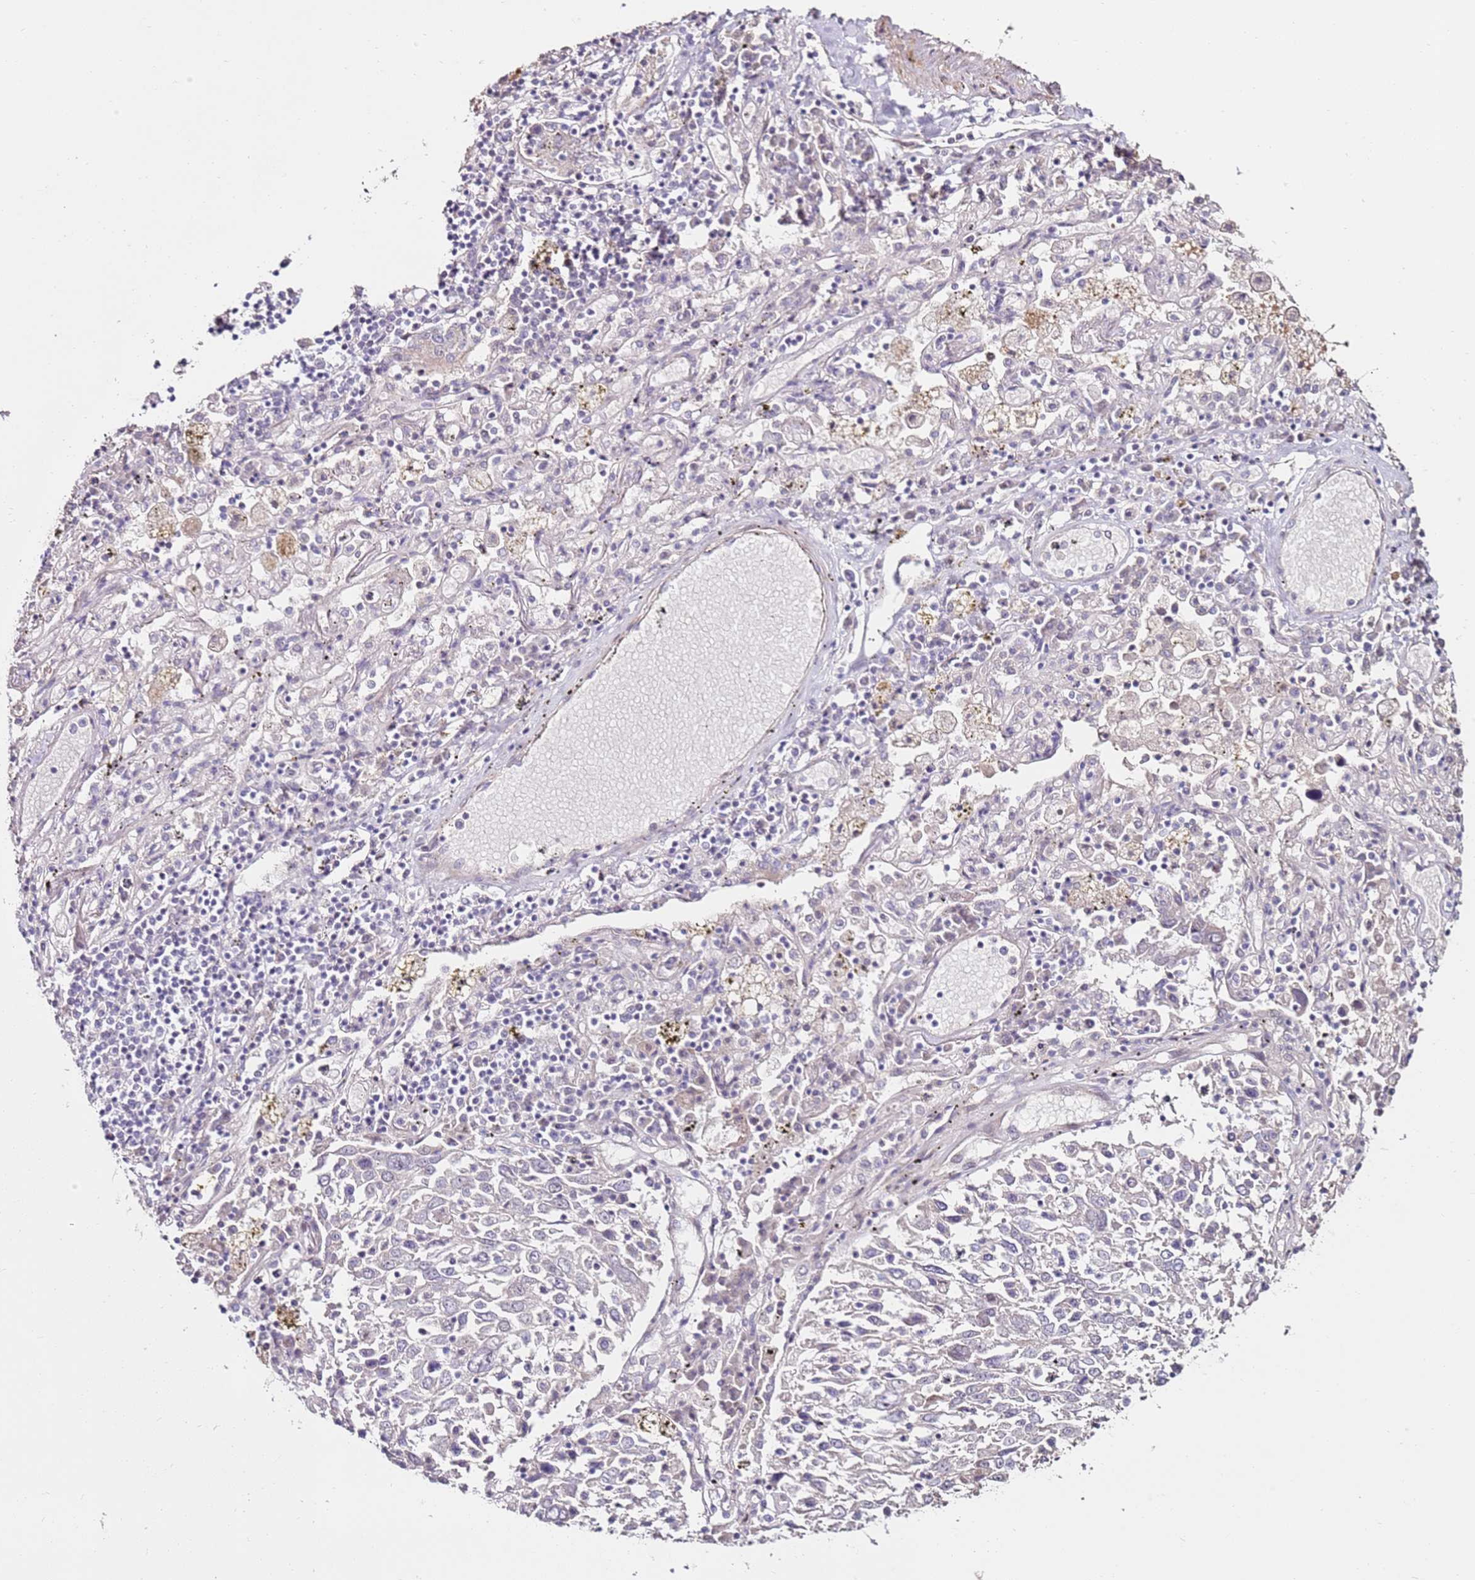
{"staining": {"intensity": "negative", "quantity": "none", "location": "none"}, "tissue": "lung cancer", "cell_type": "Tumor cells", "image_type": "cancer", "snomed": [{"axis": "morphology", "description": "Squamous cell carcinoma, NOS"}, {"axis": "topography", "description": "Lung"}], "caption": "This image is of lung squamous cell carcinoma stained with immunohistochemistry to label a protein in brown with the nuclei are counter-stained blue. There is no staining in tumor cells. Brightfield microscopy of immunohistochemistry (IHC) stained with DAB (brown) and hematoxylin (blue), captured at high magnification.", "gene": "RARS2", "patient": {"sex": "male", "age": 65}}